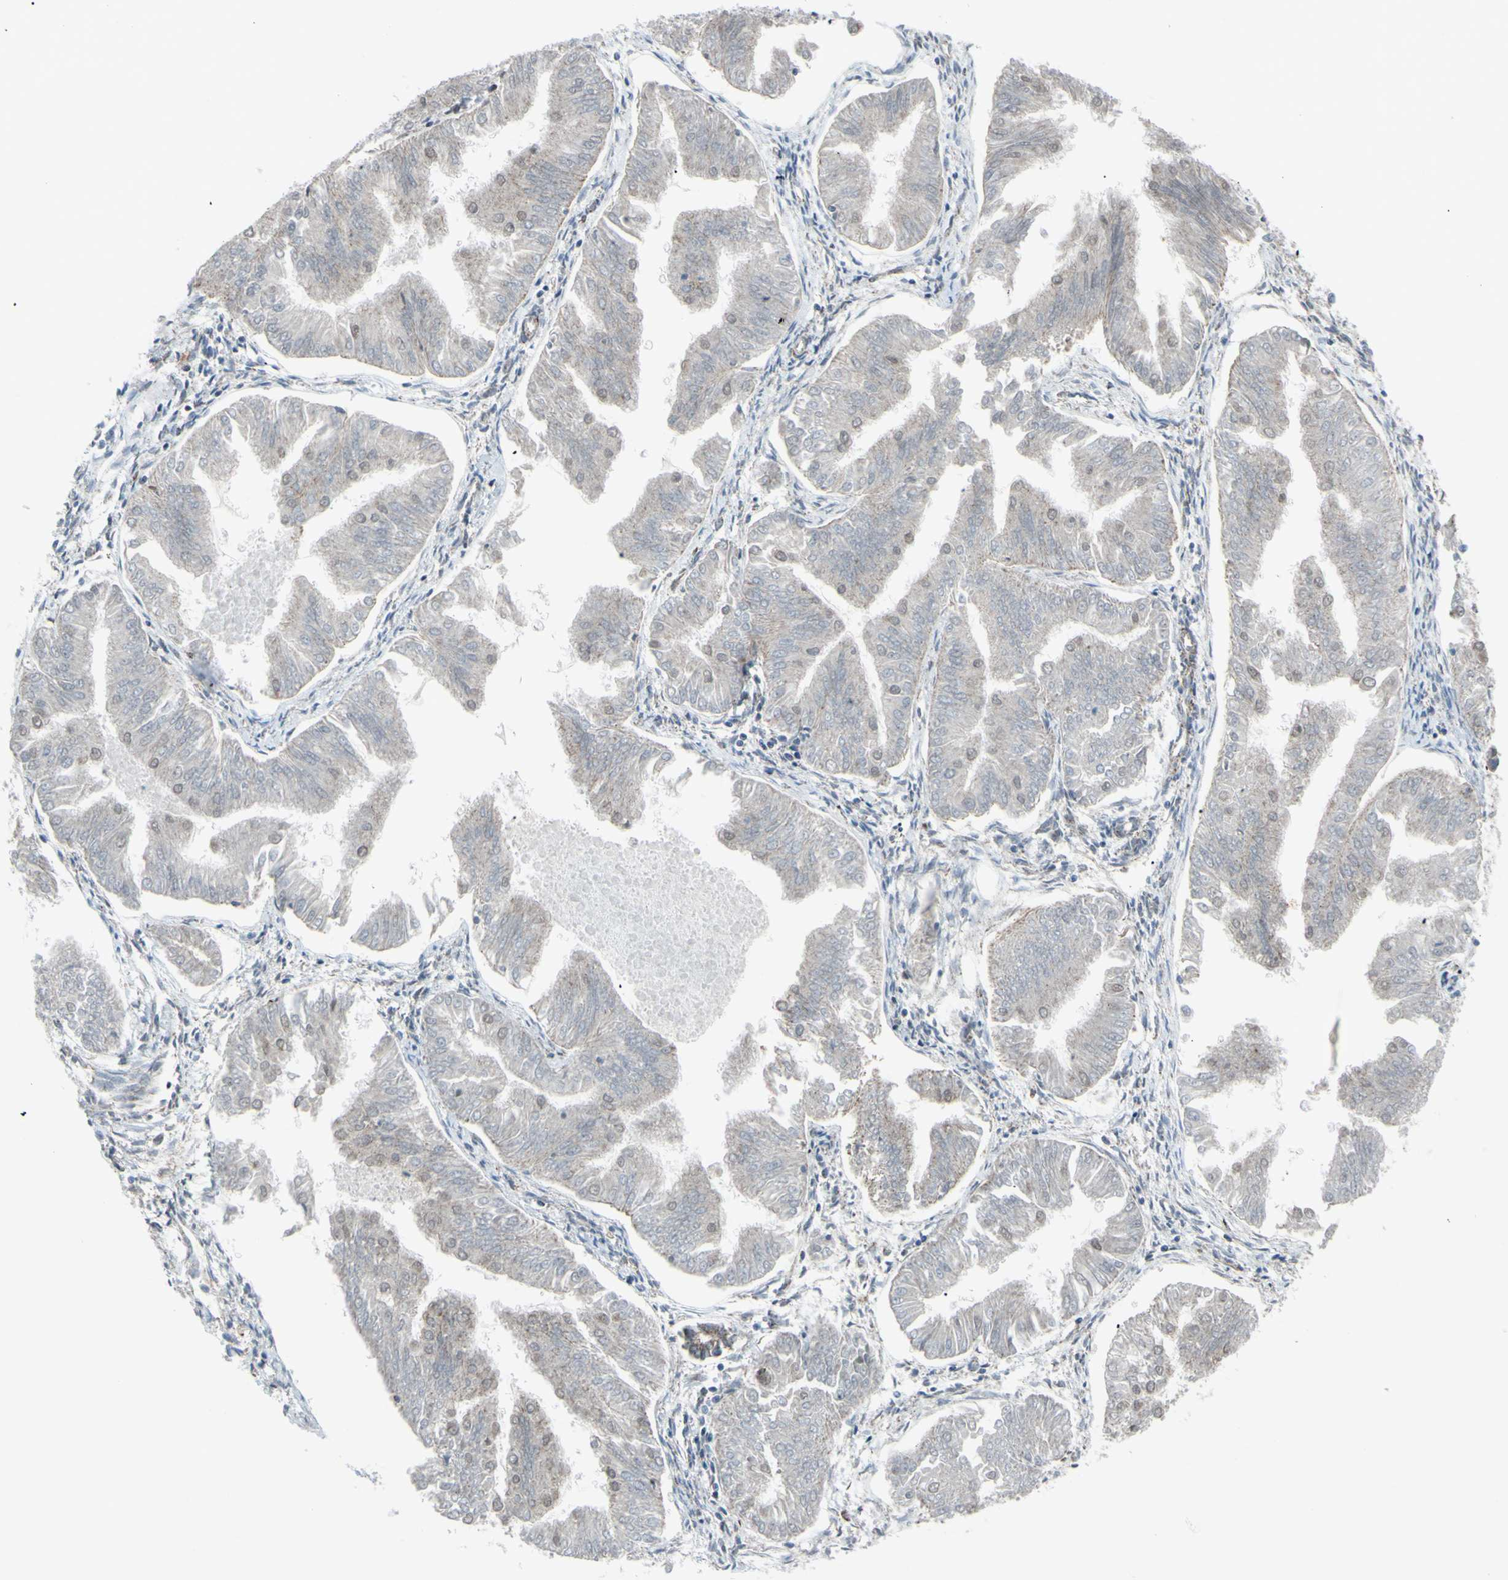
{"staining": {"intensity": "weak", "quantity": "<25%", "location": "cytoplasmic/membranous"}, "tissue": "endometrial cancer", "cell_type": "Tumor cells", "image_type": "cancer", "snomed": [{"axis": "morphology", "description": "Adenocarcinoma, NOS"}, {"axis": "topography", "description": "Endometrium"}], "caption": "An image of endometrial cancer (adenocarcinoma) stained for a protein shows no brown staining in tumor cells.", "gene": "GLT8D1", "patient": {"sex": "female", "age": 53}}